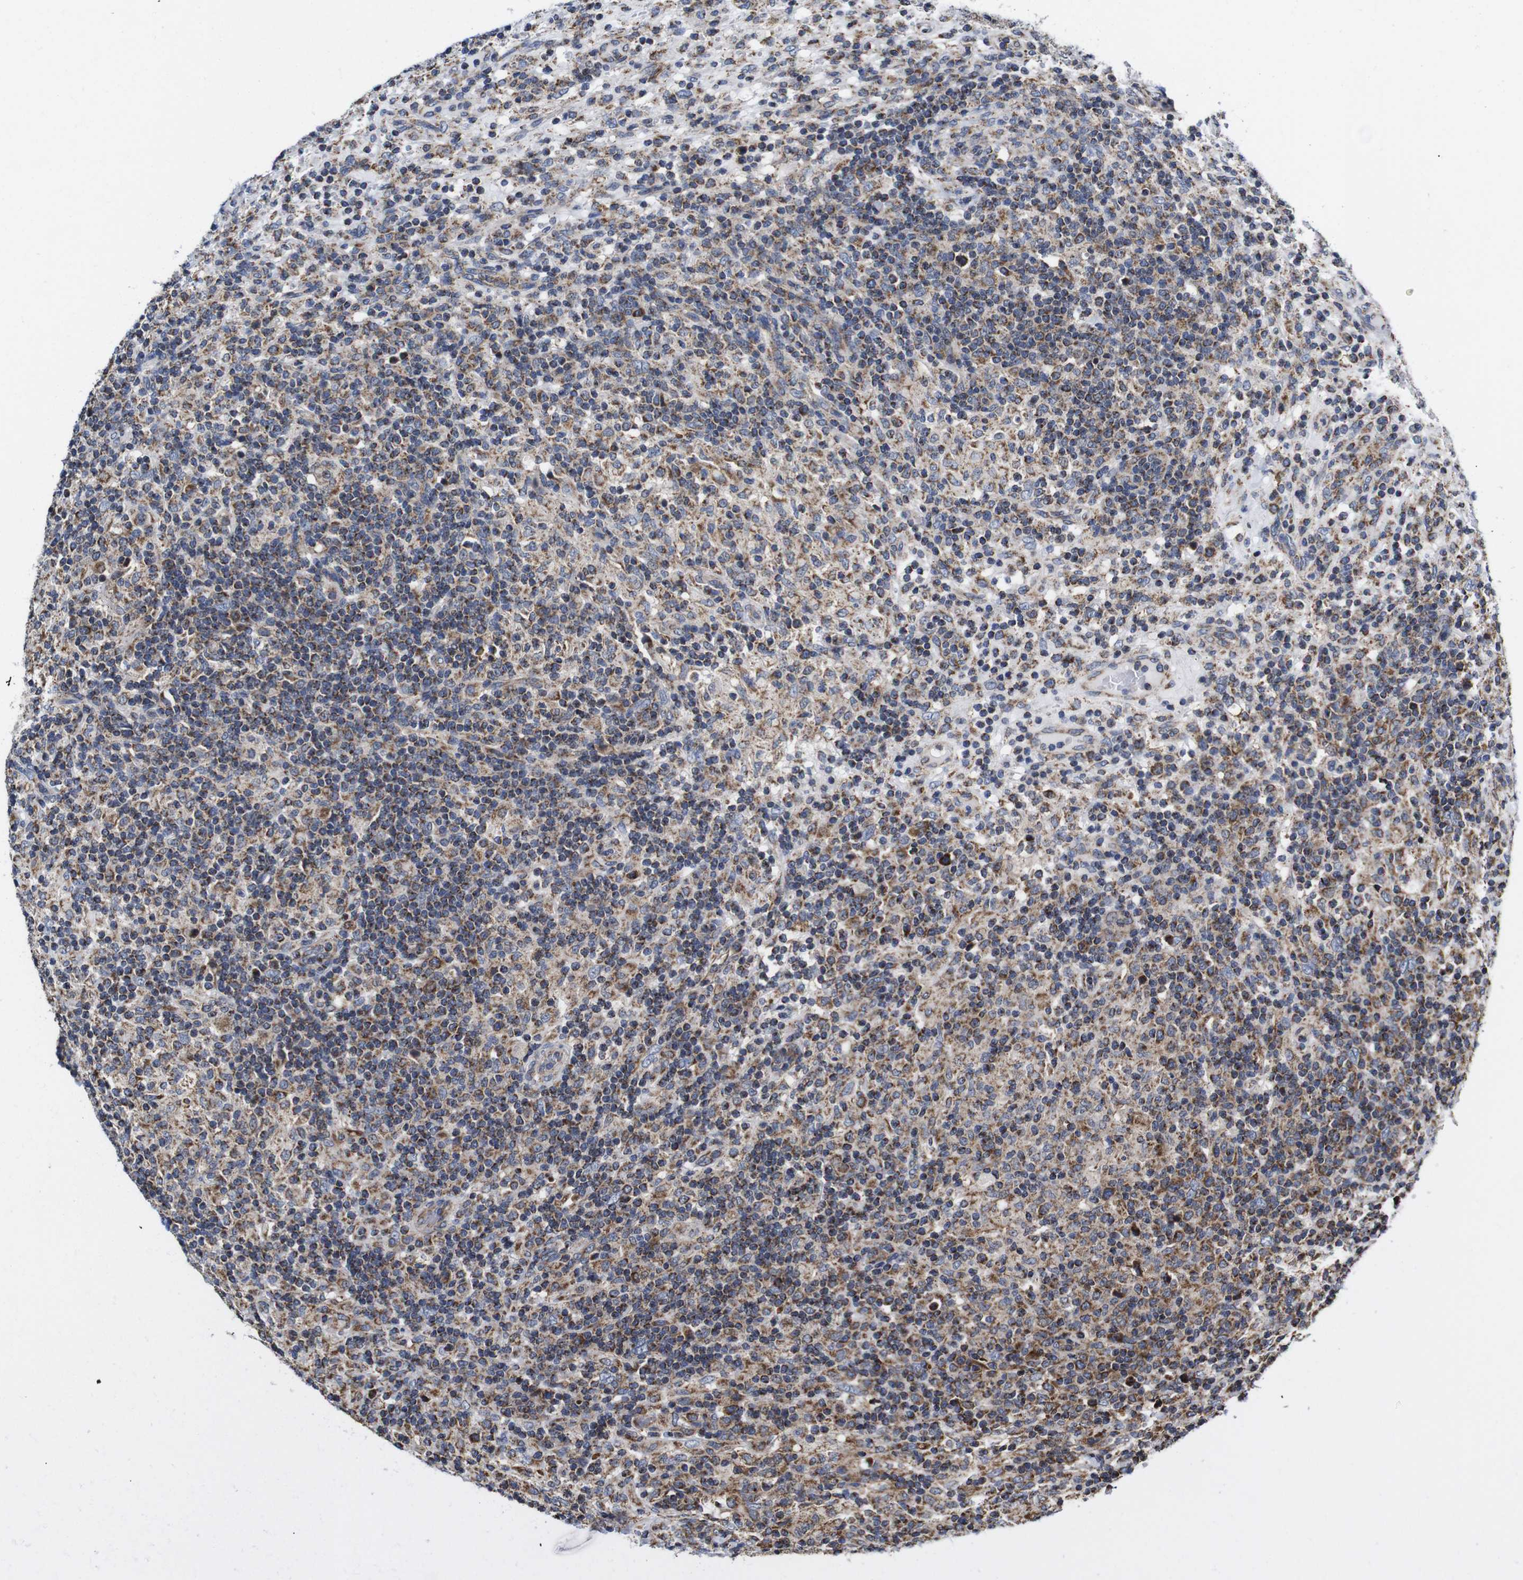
{"staining": {"intensity": "strong", "quantity": ">75%", "location": "cytoplasmic/membranous"}, "tissue": "lymphoma", "cell_type": "Tumor cells", "image_type": "cancer", "snomed": [{"axis": "morphology", "description": "Hodgkin's disease, NOS"}, {"axis": "topography", "description": "Lymph node"}], "caption": "Immunohistochemical staining of human Hodgkin's disease demonstrates strong cytoplasmic/membranous protein expression in approximately >75% of tumor cells.", "gene": "C17orf80", "patient": {"sex": "male", "age": 70}}